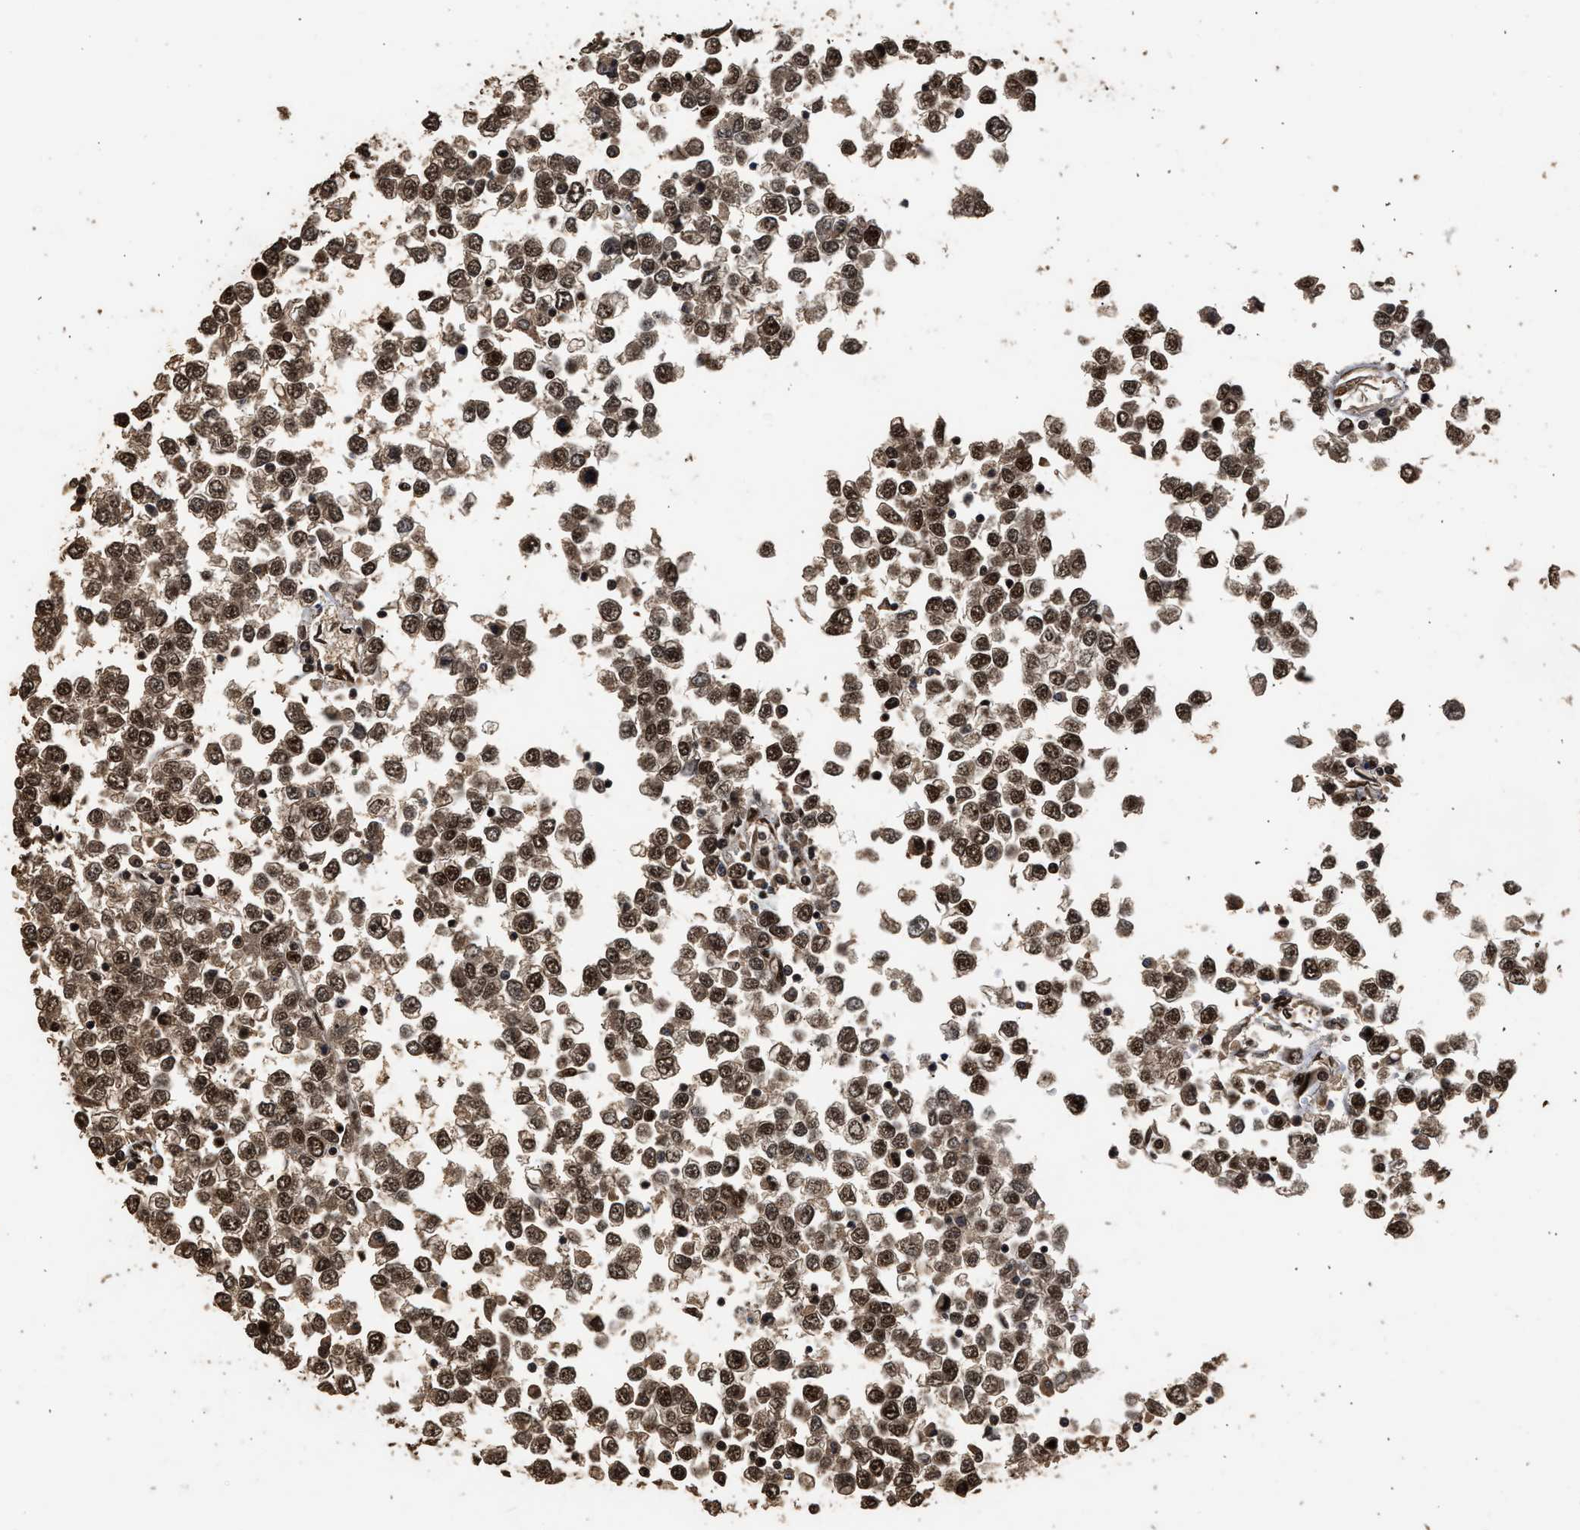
{"staining": {"intensity": "strong", "quantity": ">75%", "location": "nuclear"}, "tissue": "testis cancer", "cell_type": "Tumor cells", "image_type": "cancer", "snomed": [{"axis": "morphology", "description": "Seminoma, NOS"}, {"axis": "topography", "description": "Testis"}], "caption": "This micrograph reveals immunohistochemistry (IHC) staining of human testis seminoma, with high strong nuclear expression in about >75% of tumor cells.", "gene": "PPP4R3B", "patient": {"sex": "male", "age": 65}}